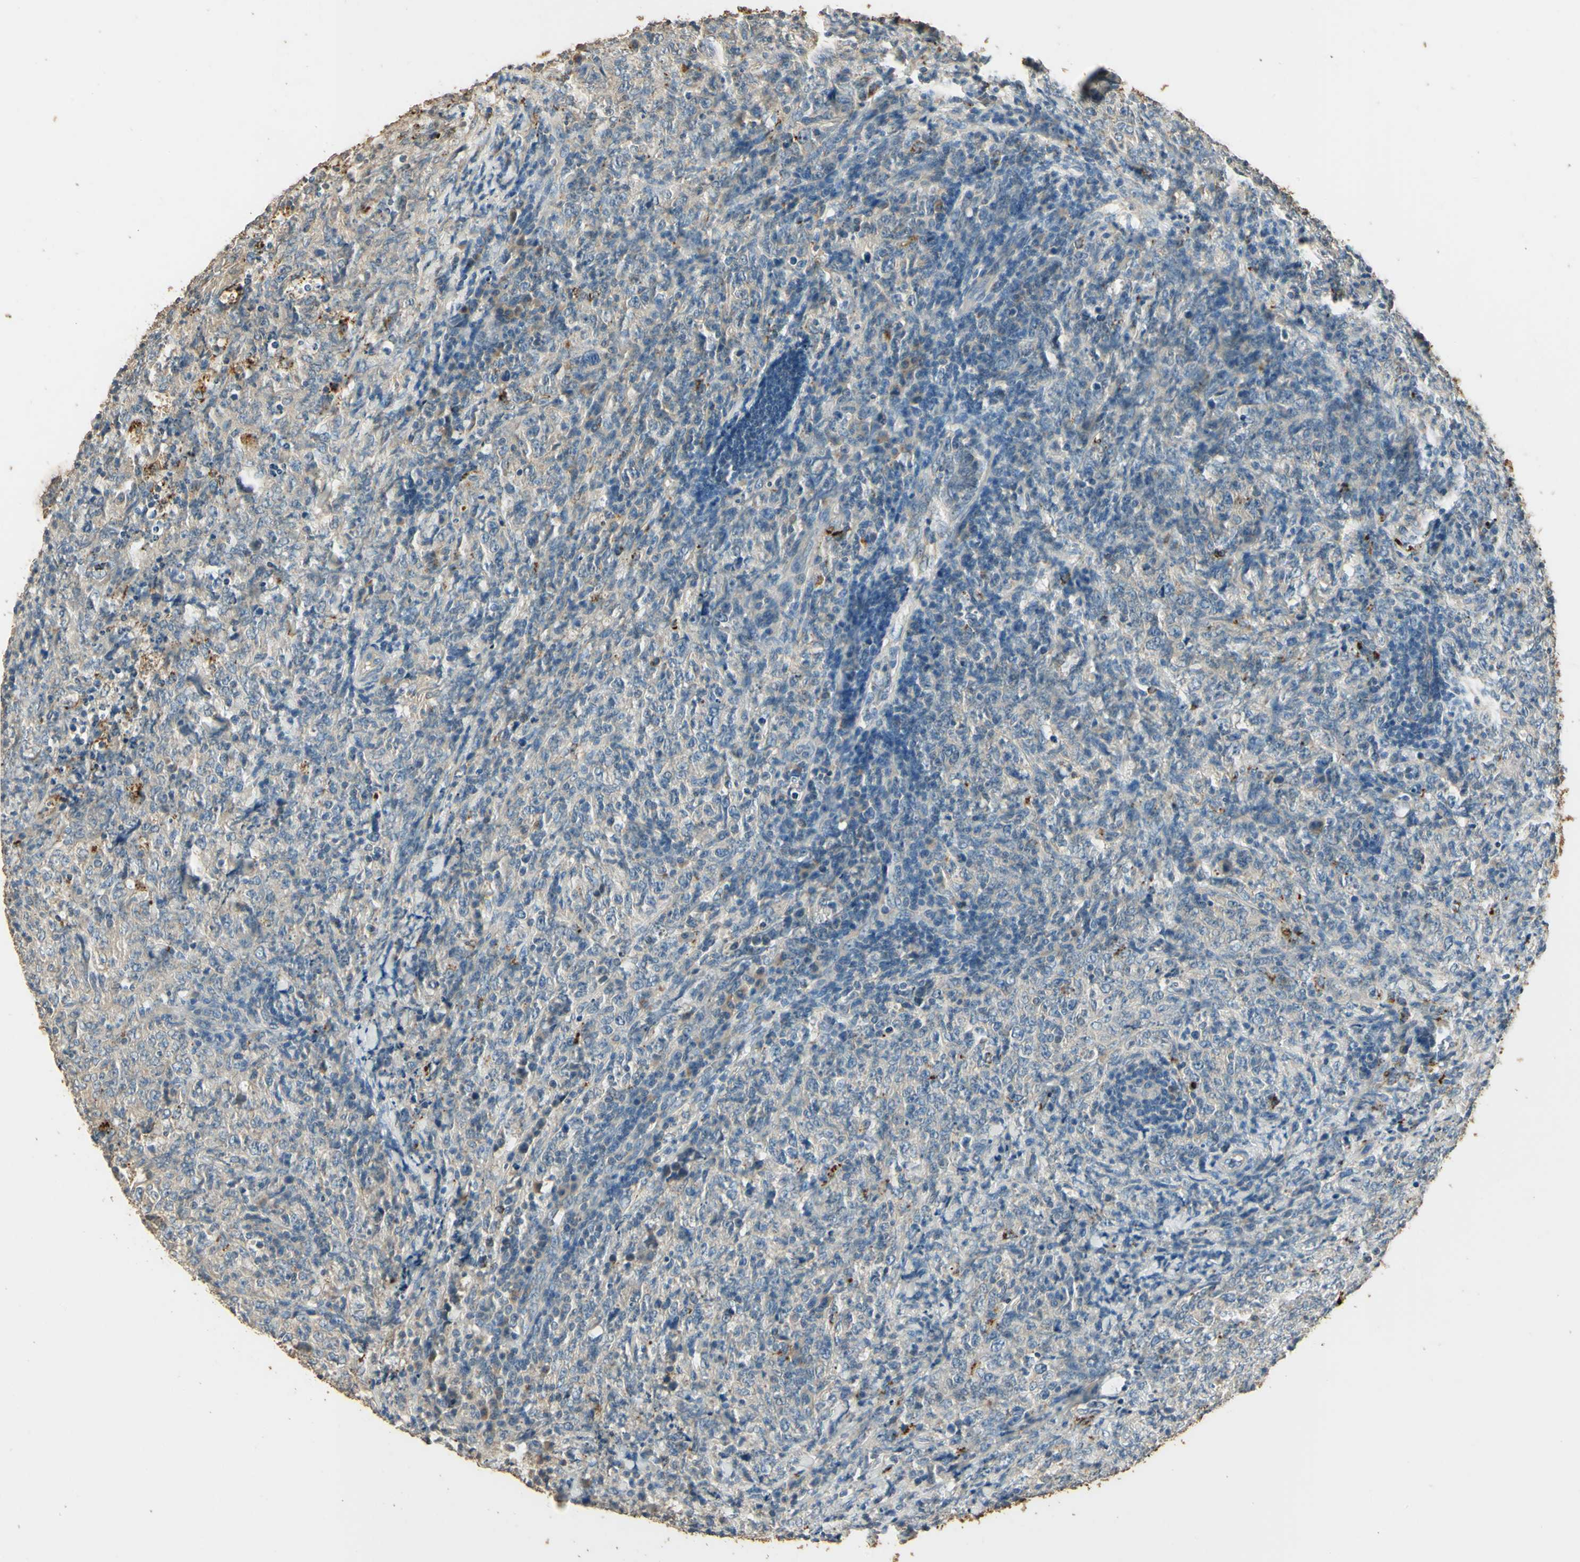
{"staining": {"intensity": "negative", "quantity": "none", "location": "none"}, "tissue": "lymphoma", "cell_type": "Tumor cells", "image_type": "cancer", "snomed": [{"axis": "morphology", "description": "Malignant lymphoma, non-Hodgkin's type, High grade"}, {"axis": "topography", "description": "Tonsil"}], "caption": "Tumor cells are negative for protein expression in human high-grade malignant lymphoma, non-Hodgkin's type. The staining is performed using DAB brown chromogen with nuclei counter-stained in using hematoxylin.", "gene": "ARHGEF17", "patient": {"sex": "female", "age": 36}}